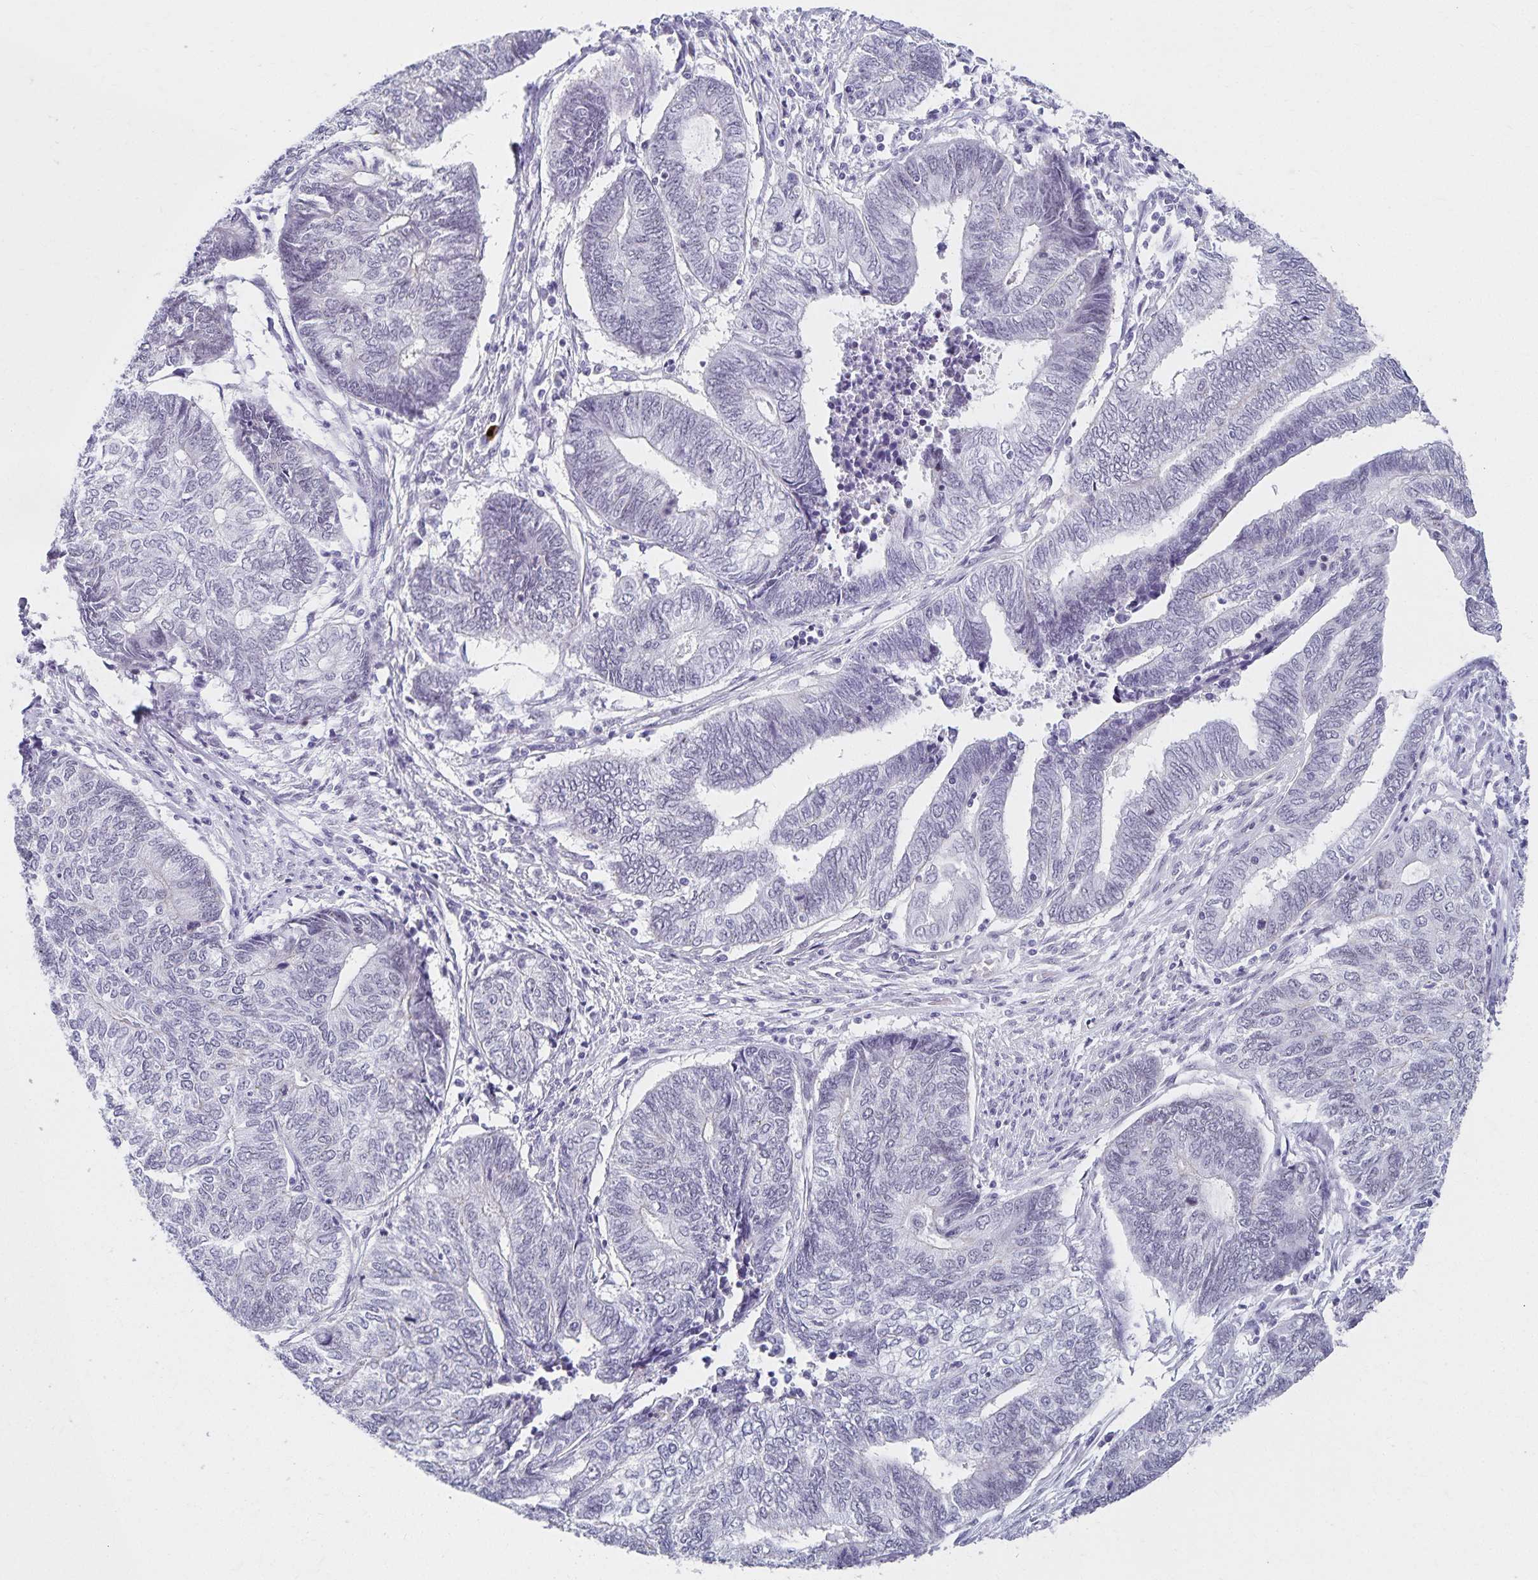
{"staining": {"intensity": "negative", "quantity": "none", "location": "none"}, "tissue": "endometrial cancer", "cell_type": "Tumor cells", "image_type": "cancer", "snomed": [{"axis": "morphology", "description": "Adenocarcinoma, NOS"}, {"axis": "topography", "description": "Uterus"}, {"axis": "topography", "description": "Endometrium"}], "caption": "High power microscopy micrograph of an immunohistochemistry image of endometrial adenocarcinoma, revealing no significant positivity in tumor cells.", "gene": "C20orf85", "patient": {"sex": "female", "age": 70}}